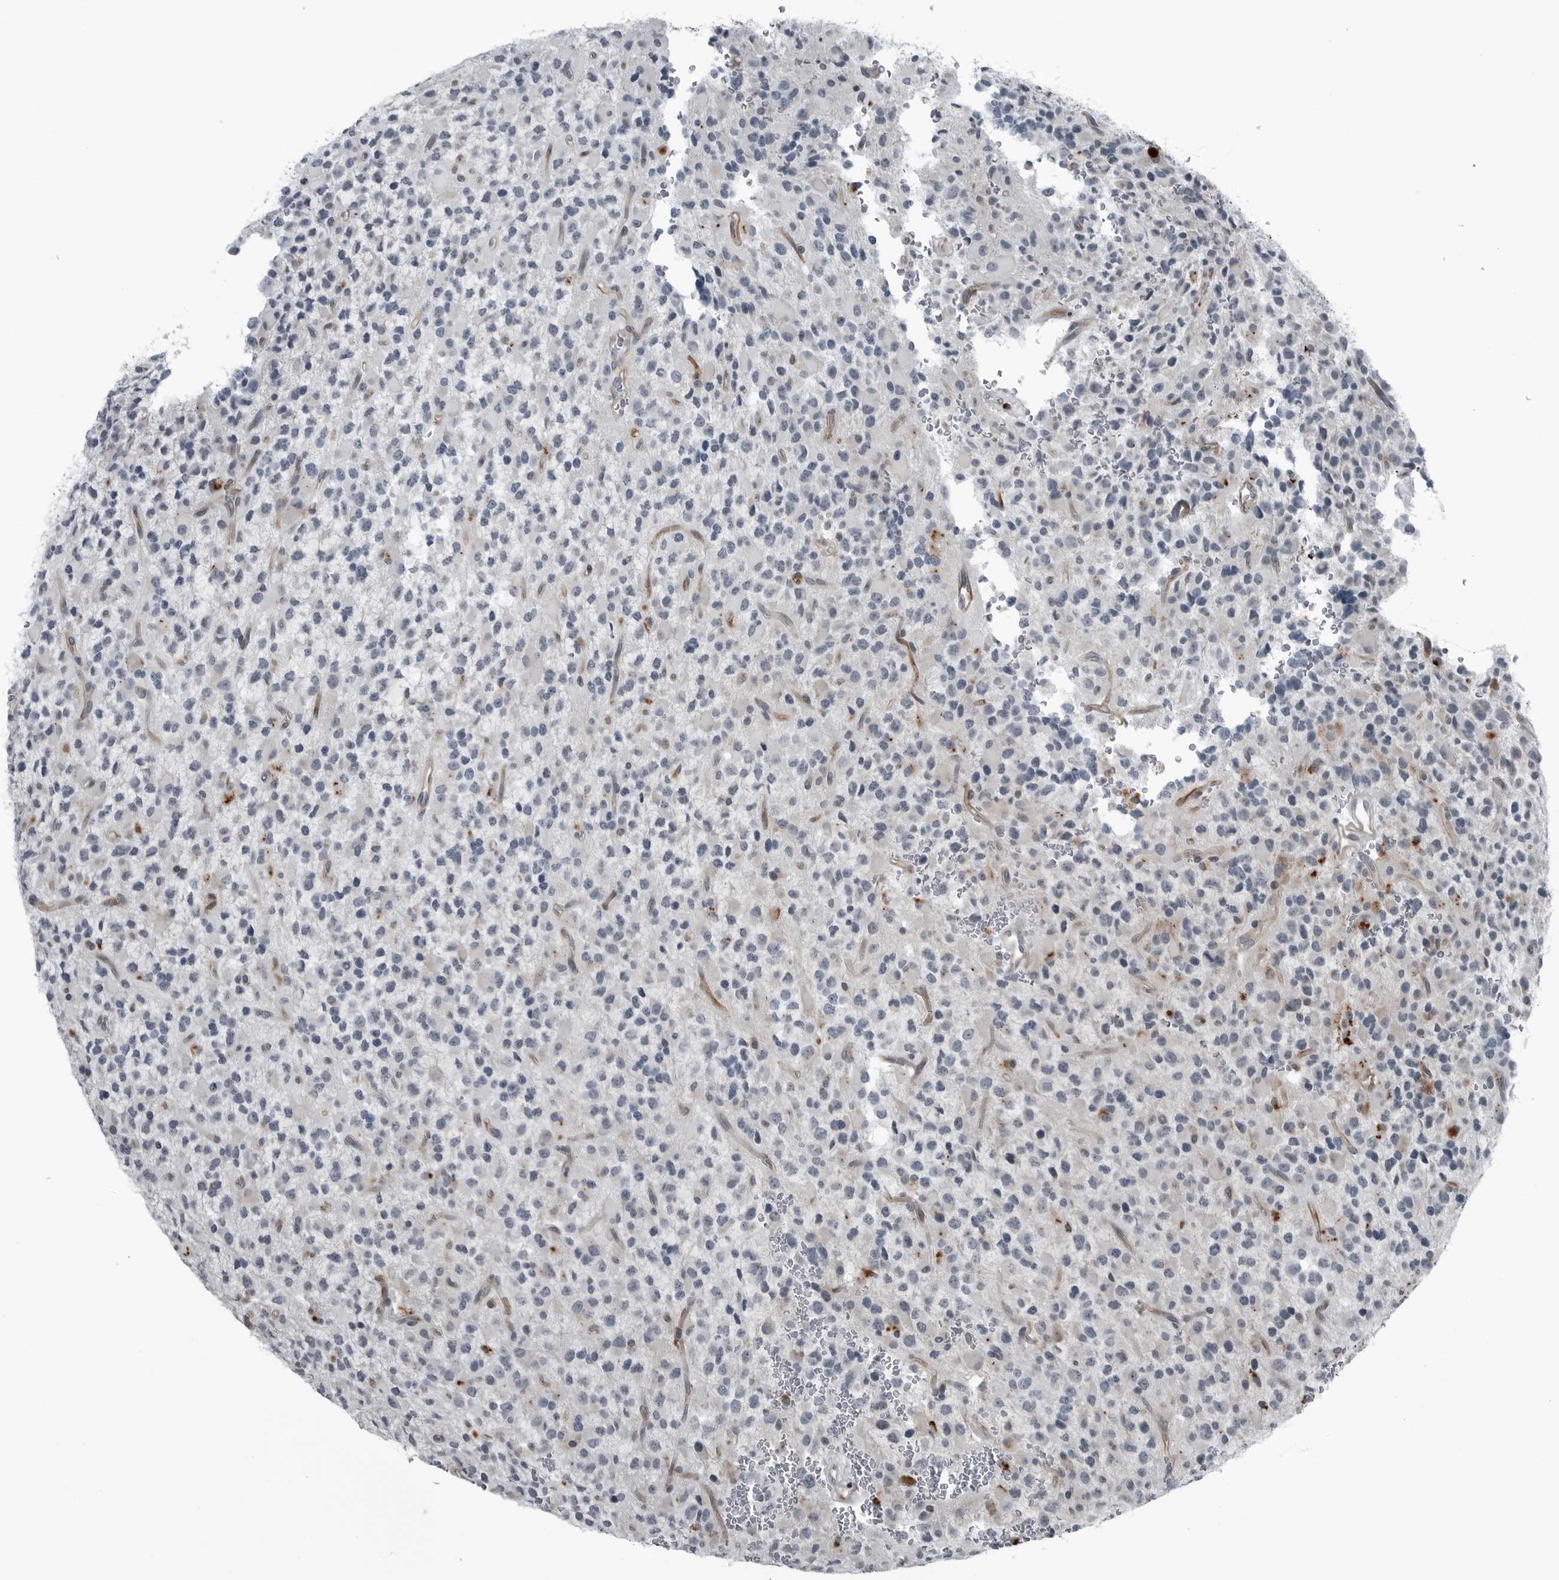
{"staining": {"intensity": "negative", "quantity": "none", "location": "none"}, "tissue": "glioma", "cell_type": "Tumor cells", "image_type": "cancer", "snomed": [{"axis": "morphology", "description": "Glioma, malignant, High grade"}, {"axis": "topography", "description": "Brain"}], "caption": "The image demonstrates no staining of tumor cells in glioma.", "gene": "GAK", "patient": {"sex": "male", "age": 34}}